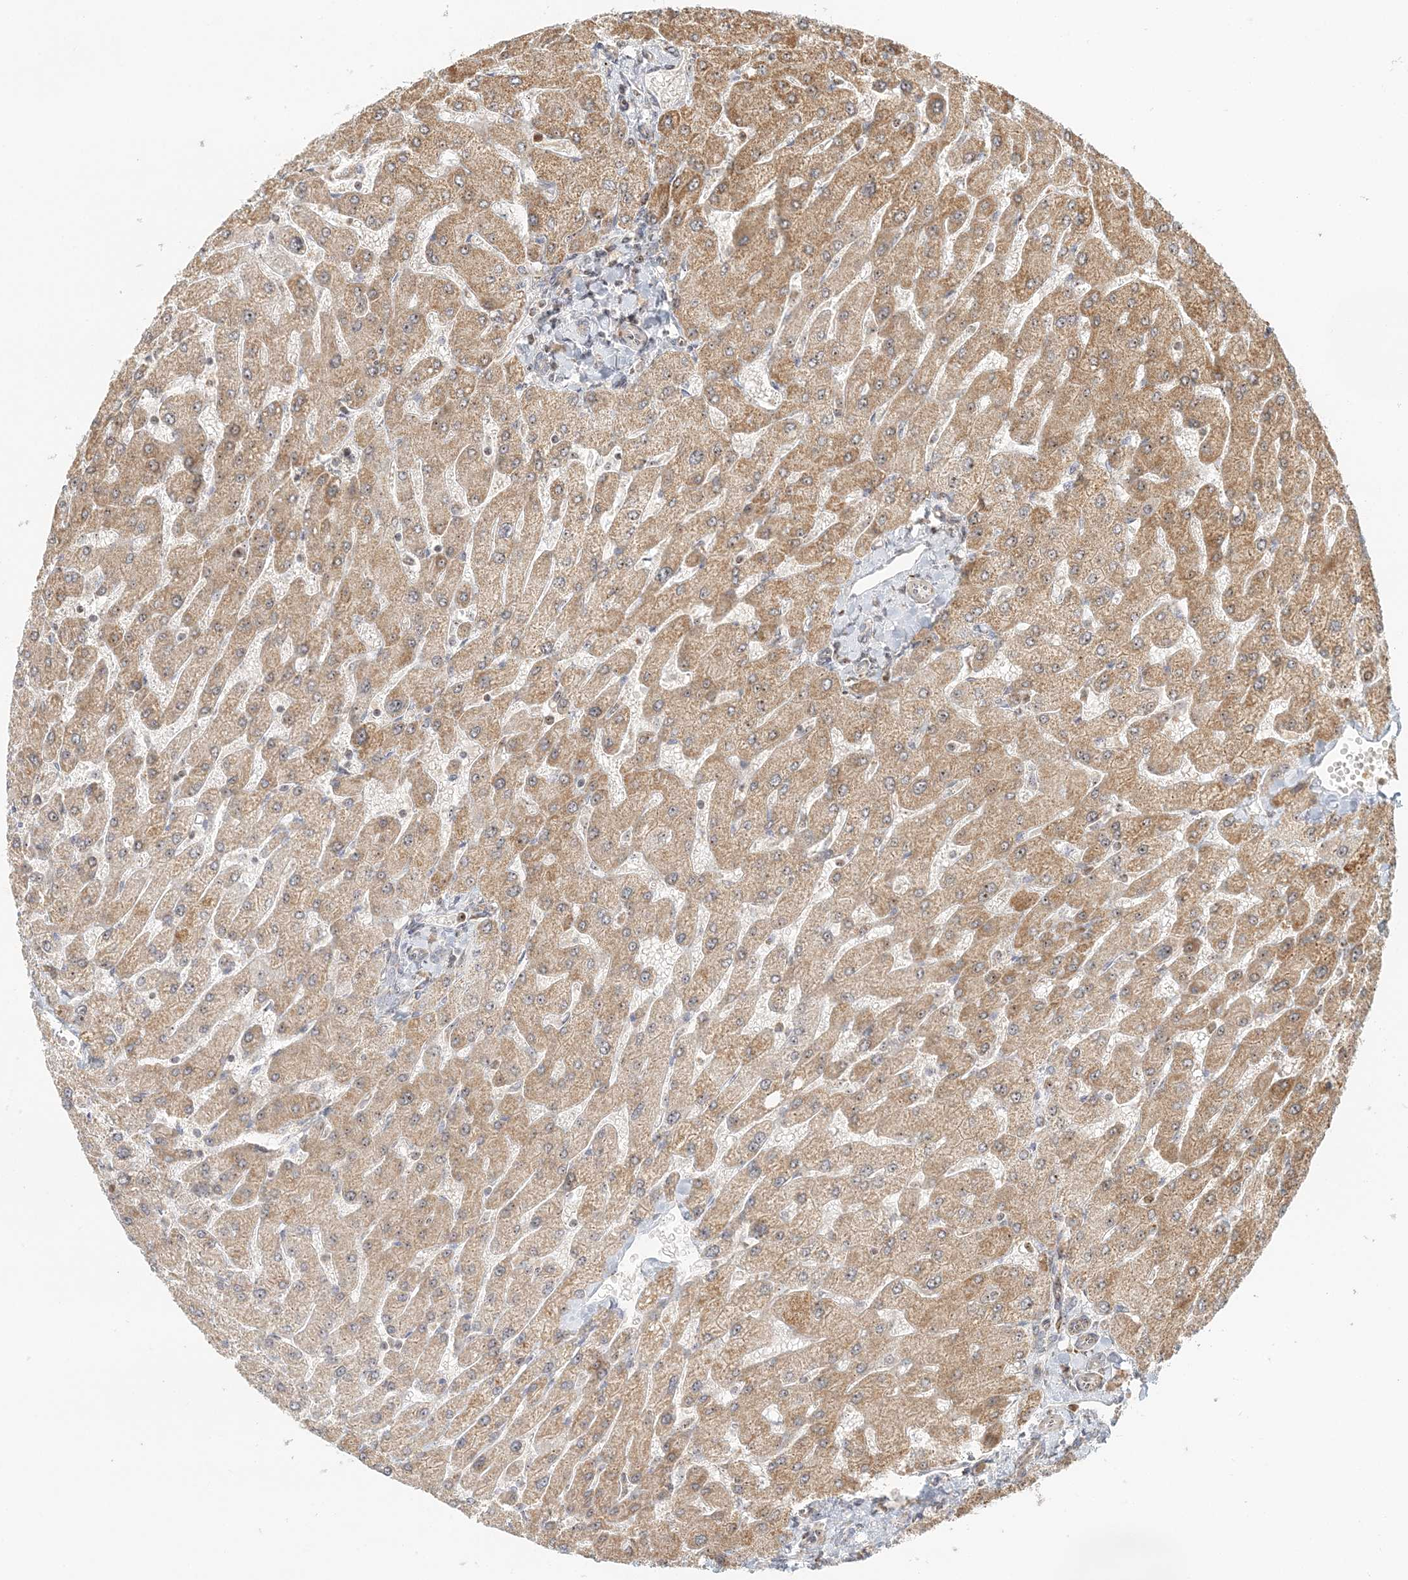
{"staining": {"intensity": "negative", "quantity": "none", "location": "none"}, "tissue": "liver", "cell_type": "Cholangiocytes", "image_type": "normal", "snomed": [{"axis": "morphology", "description": "Normal tissue, NOS"}, {"axis": "topography", "description": "Liver"}], "caption": "Liver was stained to show a protein in brown. There is no significant expression in cholangiocytes. (DAB (3,3'-diaminobenzidine) immunohistochemistry with hematoxylin counter stain).", "gene": "UBE2F", "patient": {"sex": "male", "age": 55}}